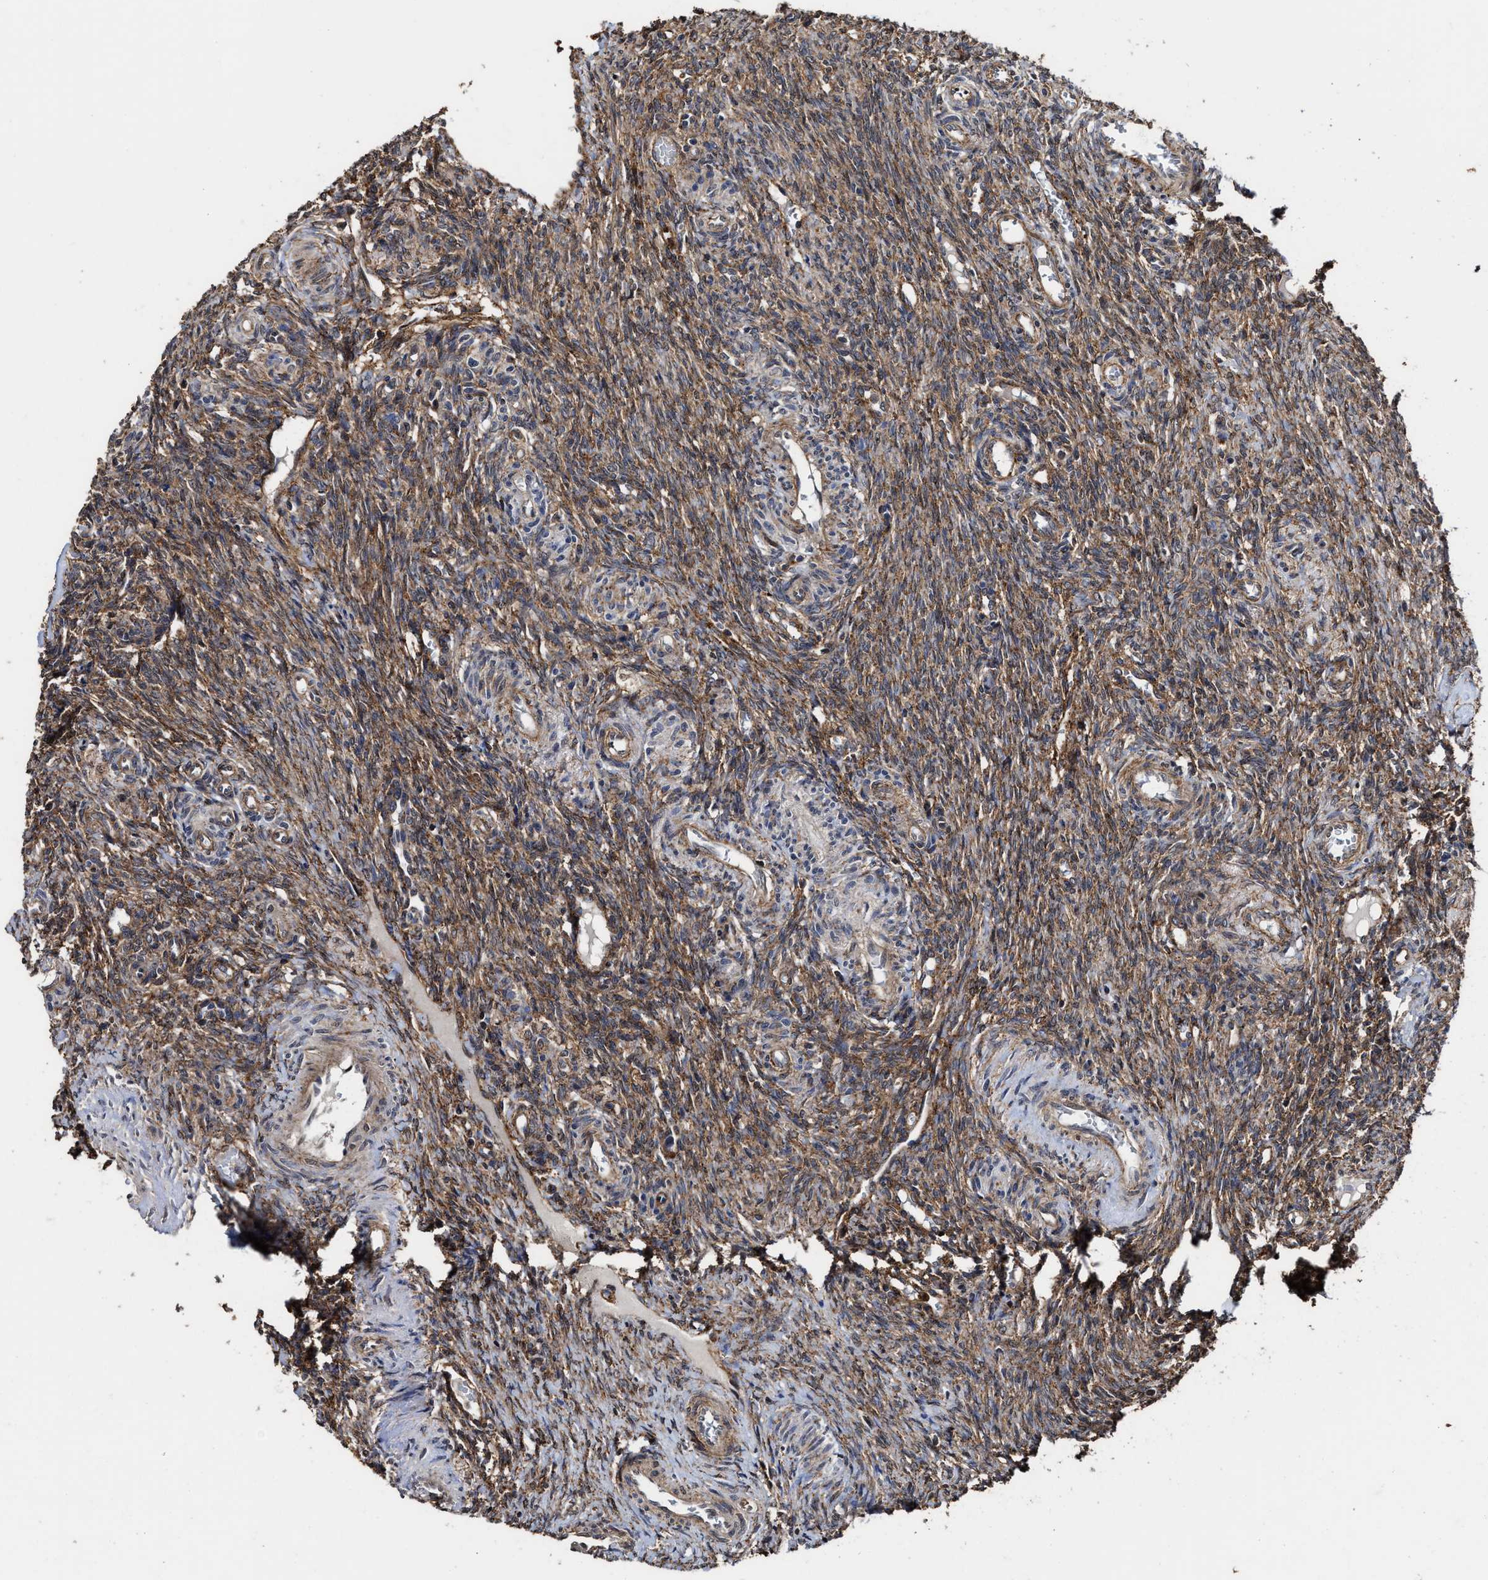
{"staining": {"intensity": "moderate", "quantity": ">75%", "location": "cytoplasmic/membranous,nuclear"}, "tissue": "ovary", "cell_type": "Ovarian stroma cells", "image_type": "normal", "snomed": [{"axis": "morphology", "description": "Normal tissue, NOS"}, {"axis": "topography", "description": "Ovary"}], "caption": "Human ovary stained for a protein (brown) exhibits moderate cytoplasmic/membranous,nuclear positive staining in about >75% of ovarian stroma cells.", "gene": "SEPTIN2", "patient": {"sex": "female", "age": 41}}